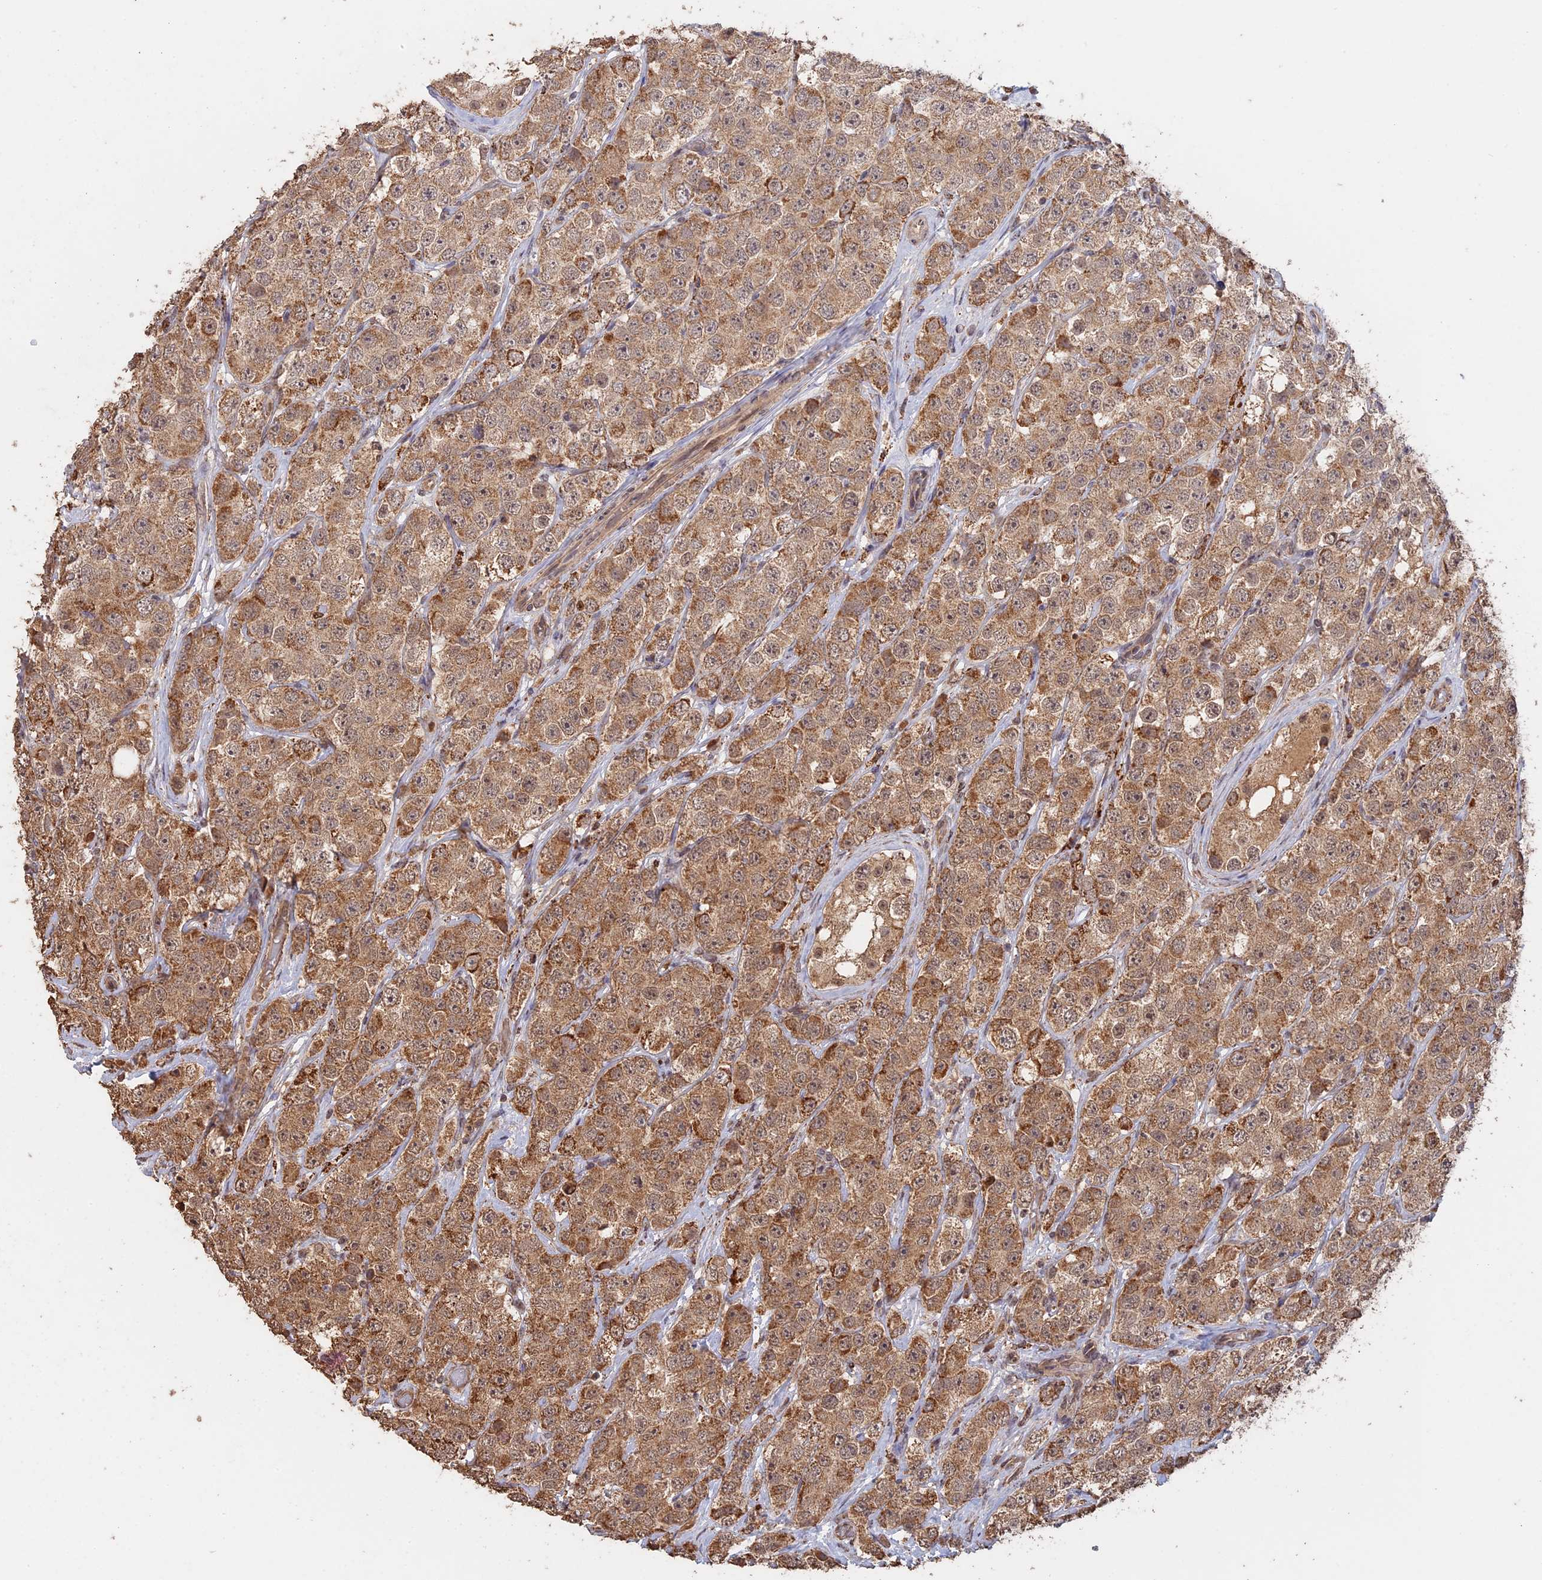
{"staining": {"intensity": "moderate", "quantity": ">75%", "location": "cytoplasmic/membranous"}, "tissue": "testis cancer", "cell_type": "Tumor cells", "image_type": "cancer", "snomed": [{"axis": "morphology", "description": "Seminoma, NOS"}, {"axis": "topography", "description": "Testis"}], "caption": "Testis cancer (seminoma) tissue shows moderate cytoplasmic/membranous staining in approximately >75% of tumor cells", "gene": "FAM210B", "patient": {"sex": "male", "age": 28}}